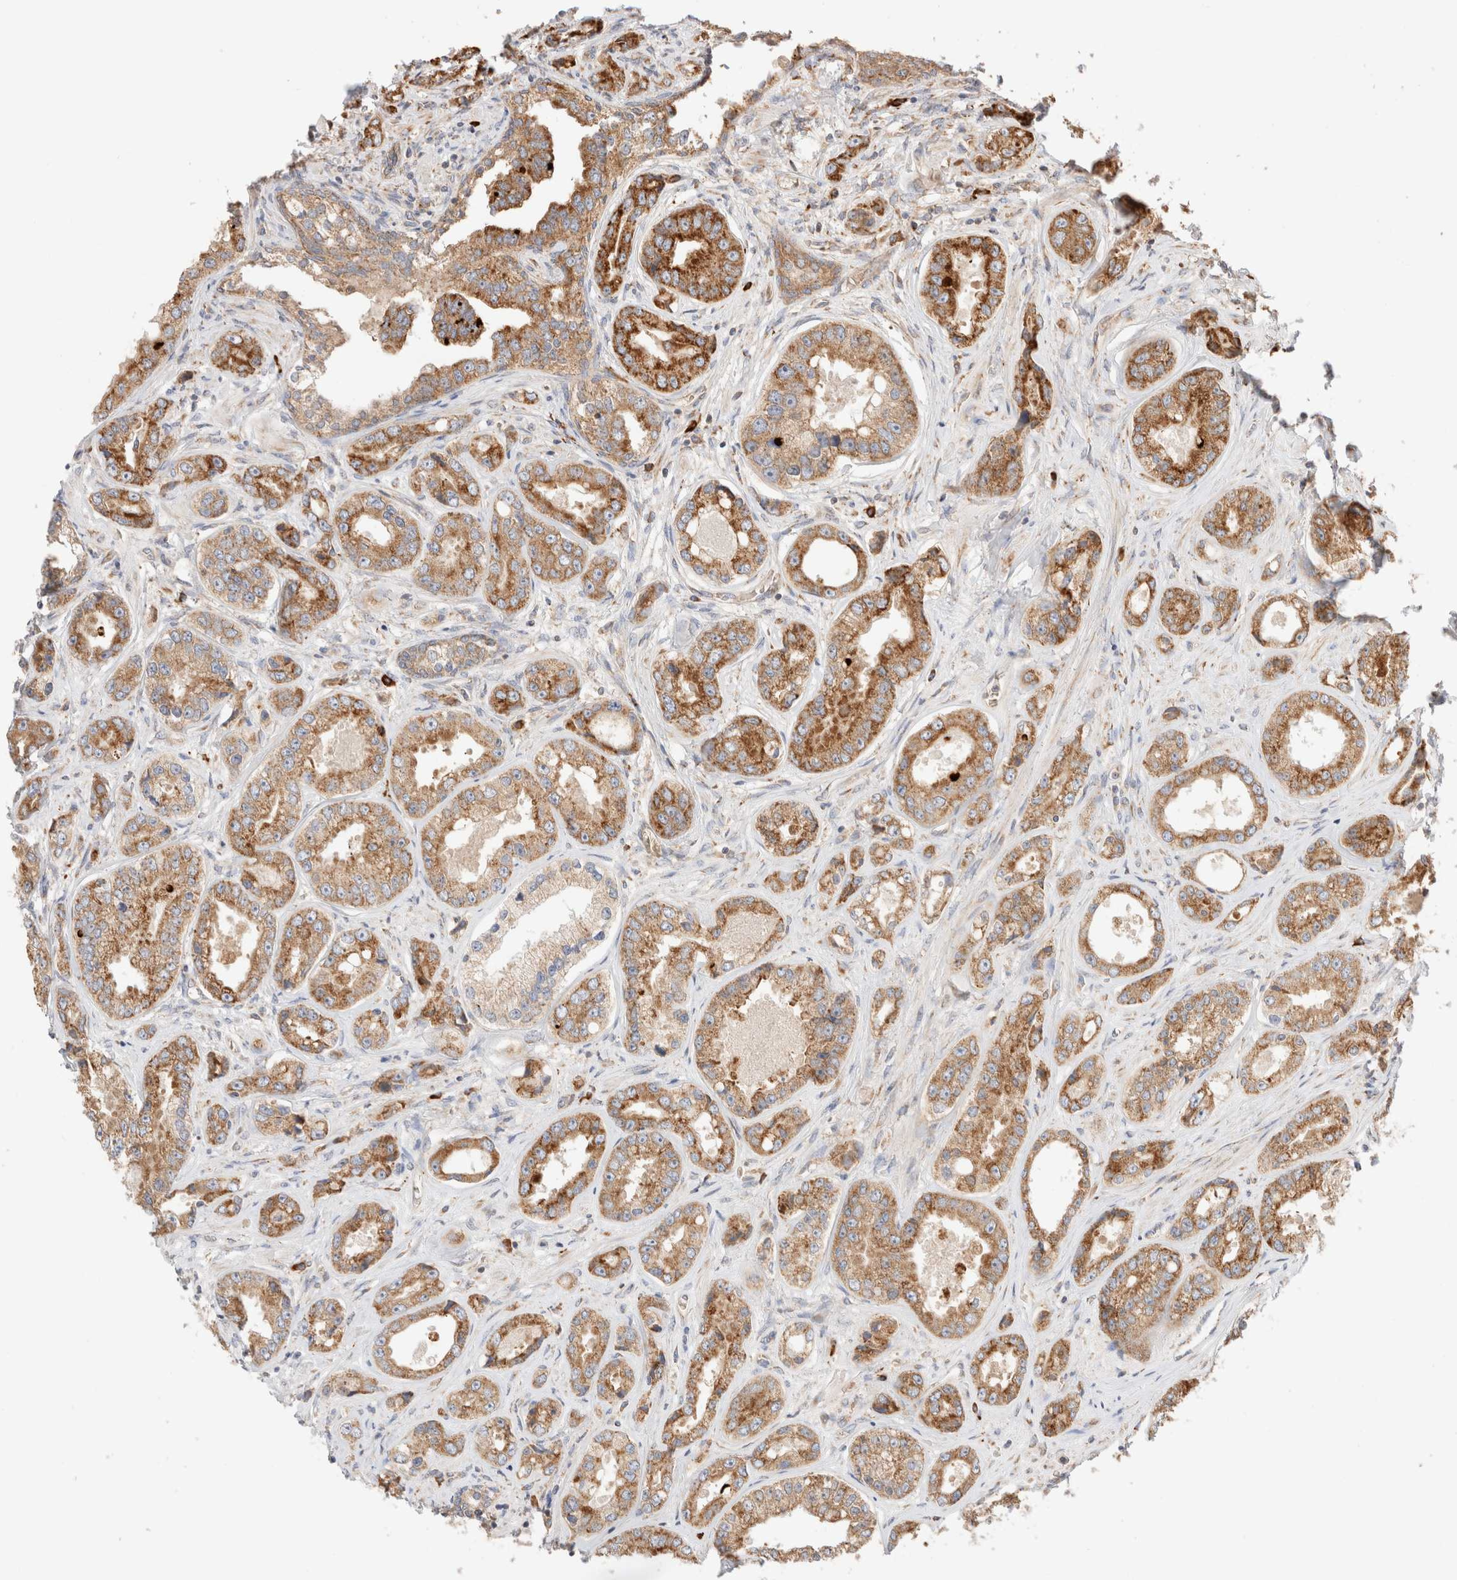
{"staining": {"intensity": "moderate", "quantity": ">75%", "location": "cytoplasmic/membranous"}, "tissue": "prostate cancer", "cell_type": "Tumor cells", "image_type": "cancer", "snomed": [{"axis": "morphology", "description": "Adenocarcinoma, High grade"}, {"axis": "topography", "description": "Prostate"}], "caption": "IHC histopathology image of neoplastic tissue: prostate cancer (high-grade adenocarcinoma) stained using immunohistochemistry (IHC) reveals medium levels of moderate protein expression localized specifically in the cytoplasmic/membranous of tumor cells, appearing as a cytoplasmic/membranous brown color.", "gene": "UTS2B", "patient": {"sex": "male", "age": 61}}